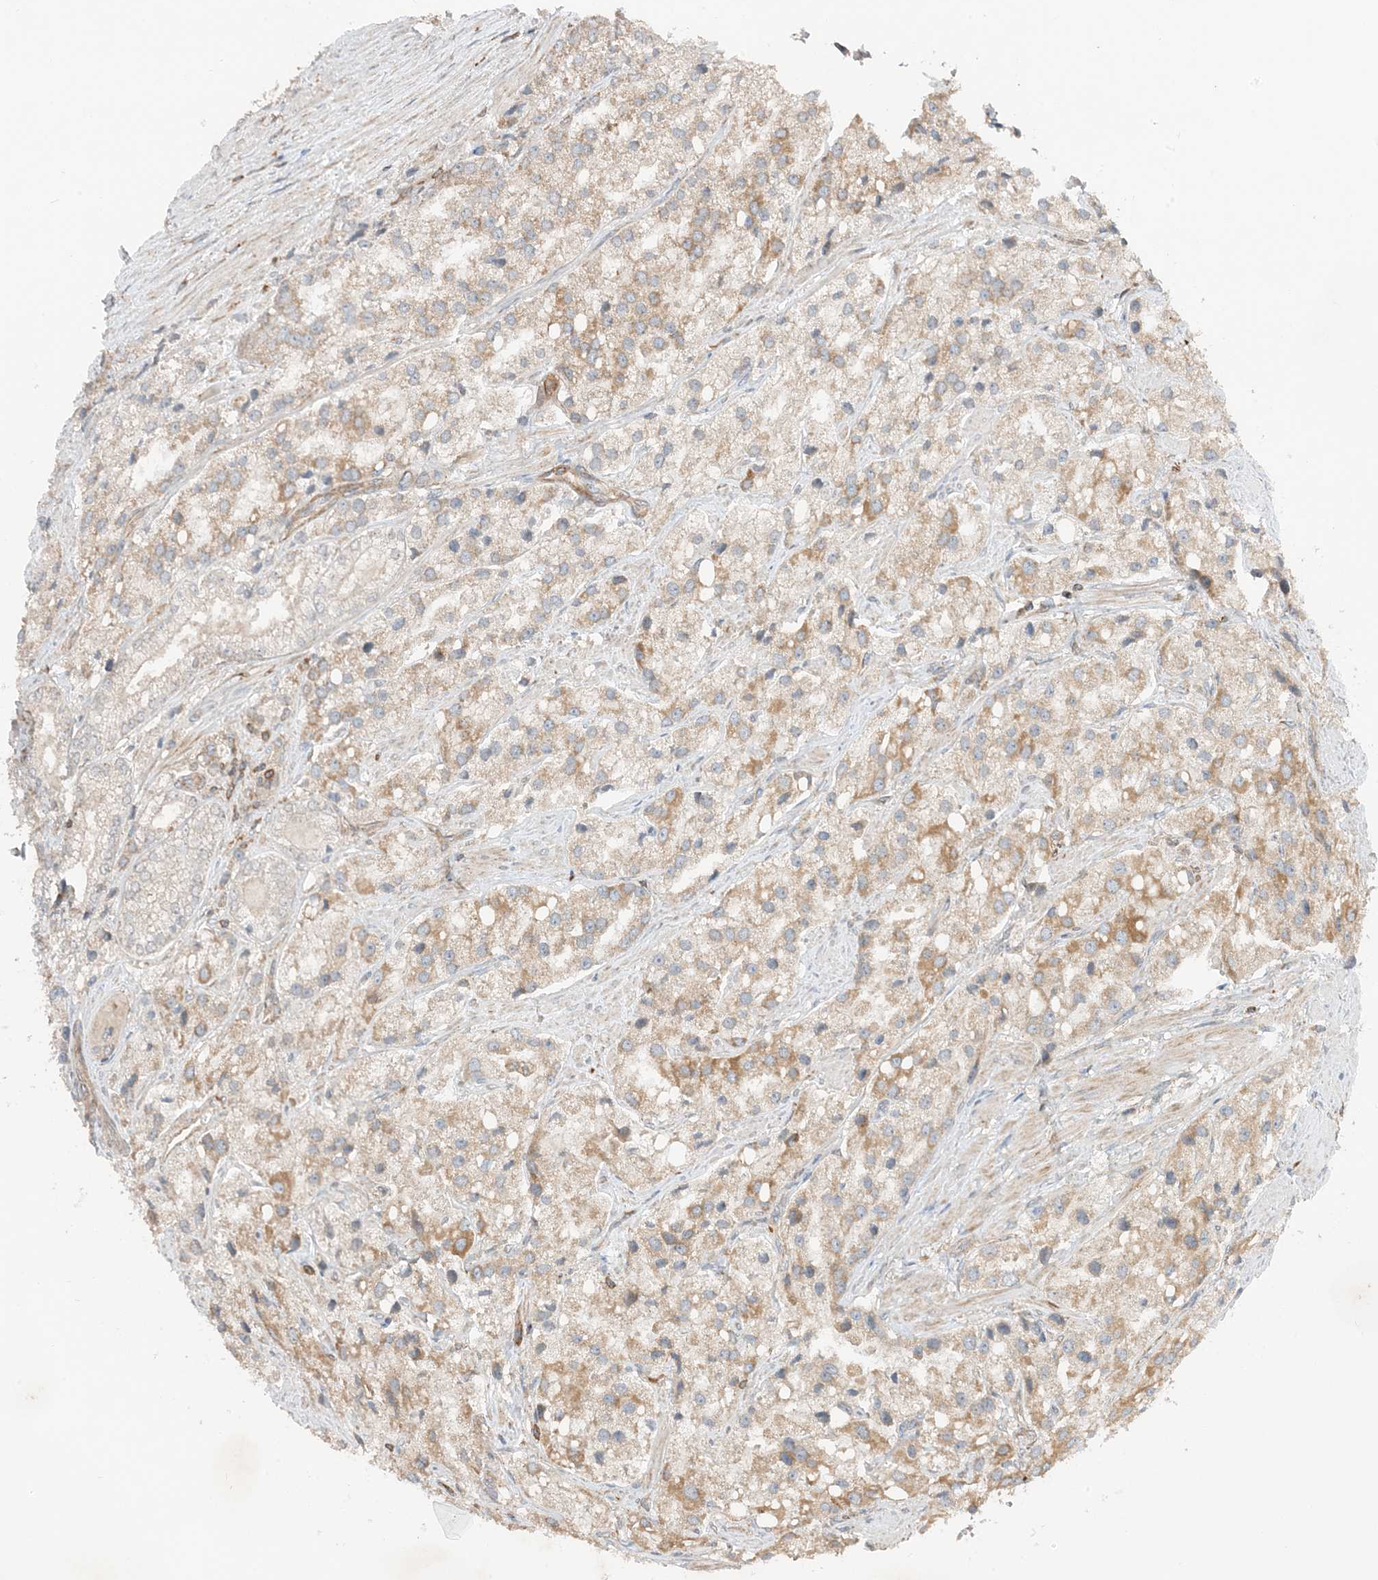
{"staining": {"intensity": "moderate", "quantity": "<25%", "location": "cytoplasmic/membranous"}, "tissue": "prostate cancer", "cell_type": "Tumor cells", "image_type": "cancer", "snomed": [{"axis": "morphology", "description": "Adenocarcinoma, High grade"}, {"axis": "topography", "description": "Prostate"}], "caption": "Prostate high-grade adenocarcinoma stained for a protein (brown) exhibits moderate cytoplasmic/membranous positive expression in about <25% of tumor cells.", "gene": "SLC25A12", "patient": {"sex": "male", "age": 66}}